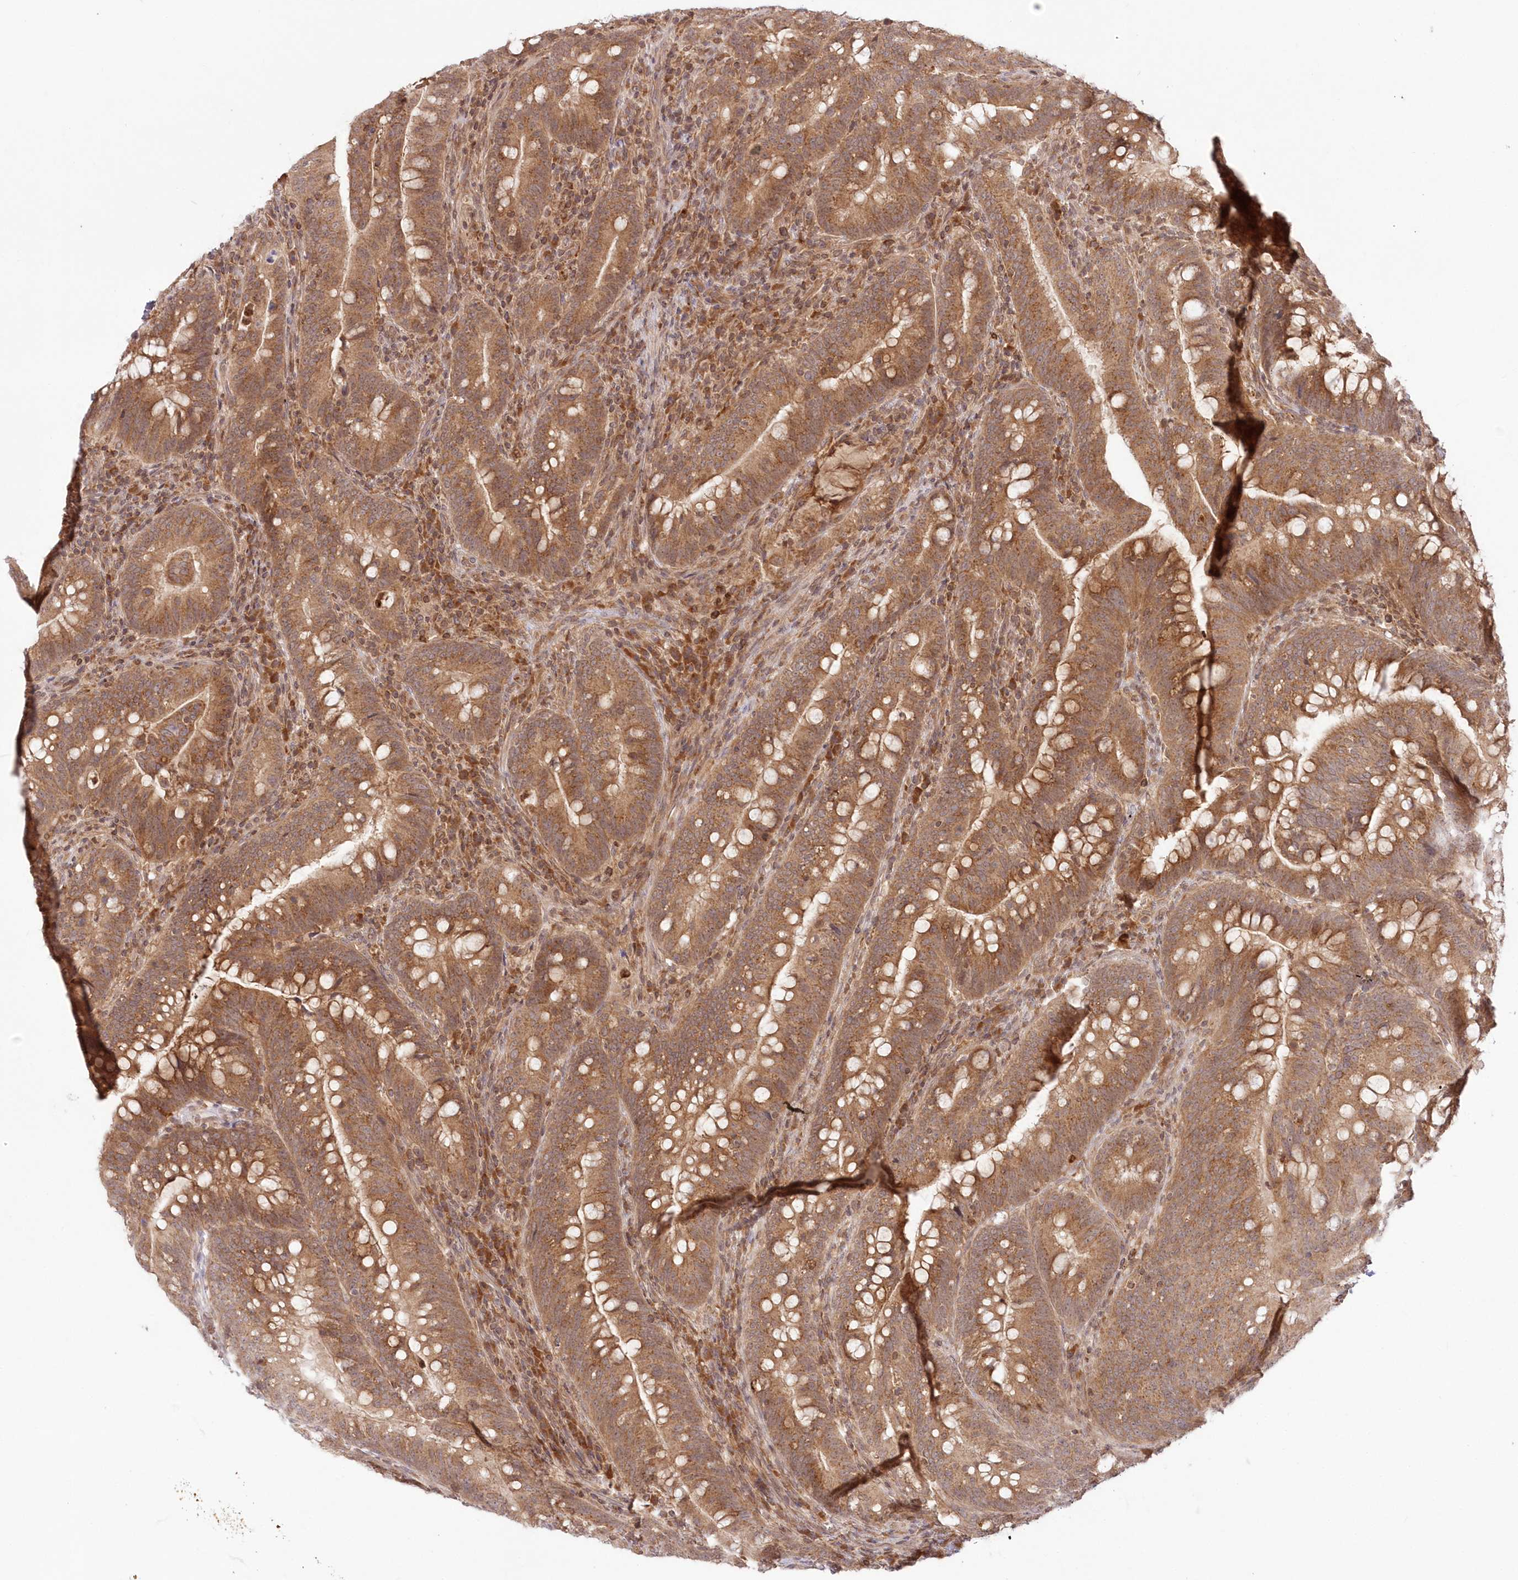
{"staining": {"intensity": "moderate", "quantity": ">75%", "location": "cytoplasmic/membranous"}, "tissue": "colorectal cancer", "cell_type": "Tumor cells", "image_type": "cancer", "snomed": [{"axis": "morphology", "description": "Adenocarcinoma, NOS"}, {"axis": "topography", "description": "Colon"}], "caption": "Immunohistochemistry of human colorectal cancer (adenocarcinoma) exhibits medium levels of moderate cytoplasmic/membranous positivity in approximately >75% of tumor cells.", "gene": "MTMR3", "patient": {"sex": "female", "age": 66}}